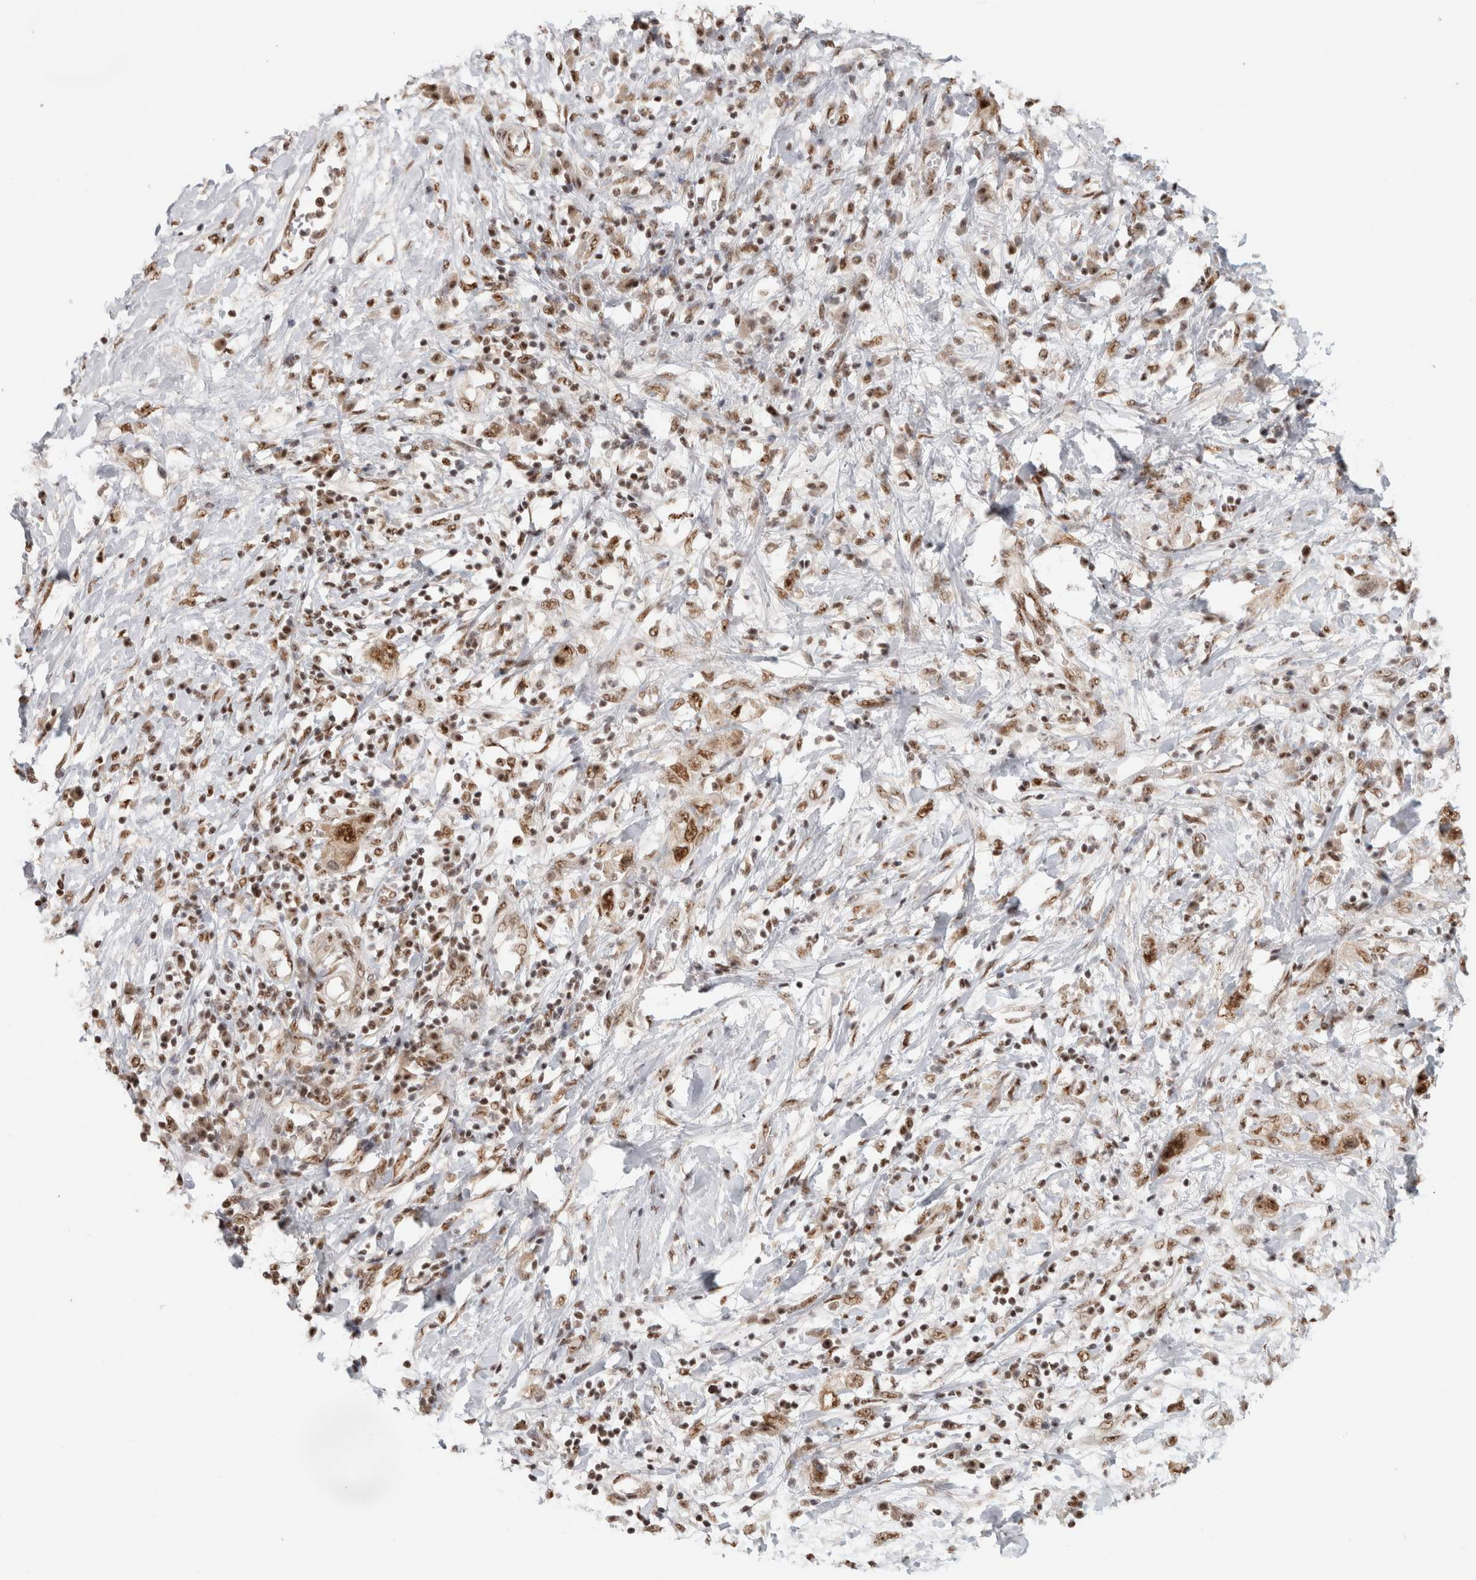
{"staining": {"intensity": "moderate", "quantity": ">75%", "location": "nuclear"}, "tissue": "pancreatic cancer", "cell_type": "Tumor cells", "image_type": "cancer", "snomed": [{"axis": "morphology", "description": "Adenocarcinoma, NOS"}, {"axis": "topography", "description": "Pancreas"}], "caption": "A medium amount of moderate nuclear staining is appreciated in approximately >75% of tumor cells in pancreatic adenocarcinoma tissue. The protein of interest is stained brown, and the nuclei are stained in blue (DAB (3,3'-diaminobenzidine) IHC with brightfield microscopy, high magnification).", "gene": "EBNA1BP2", "patient": {"sex": "female", "age": 73}}